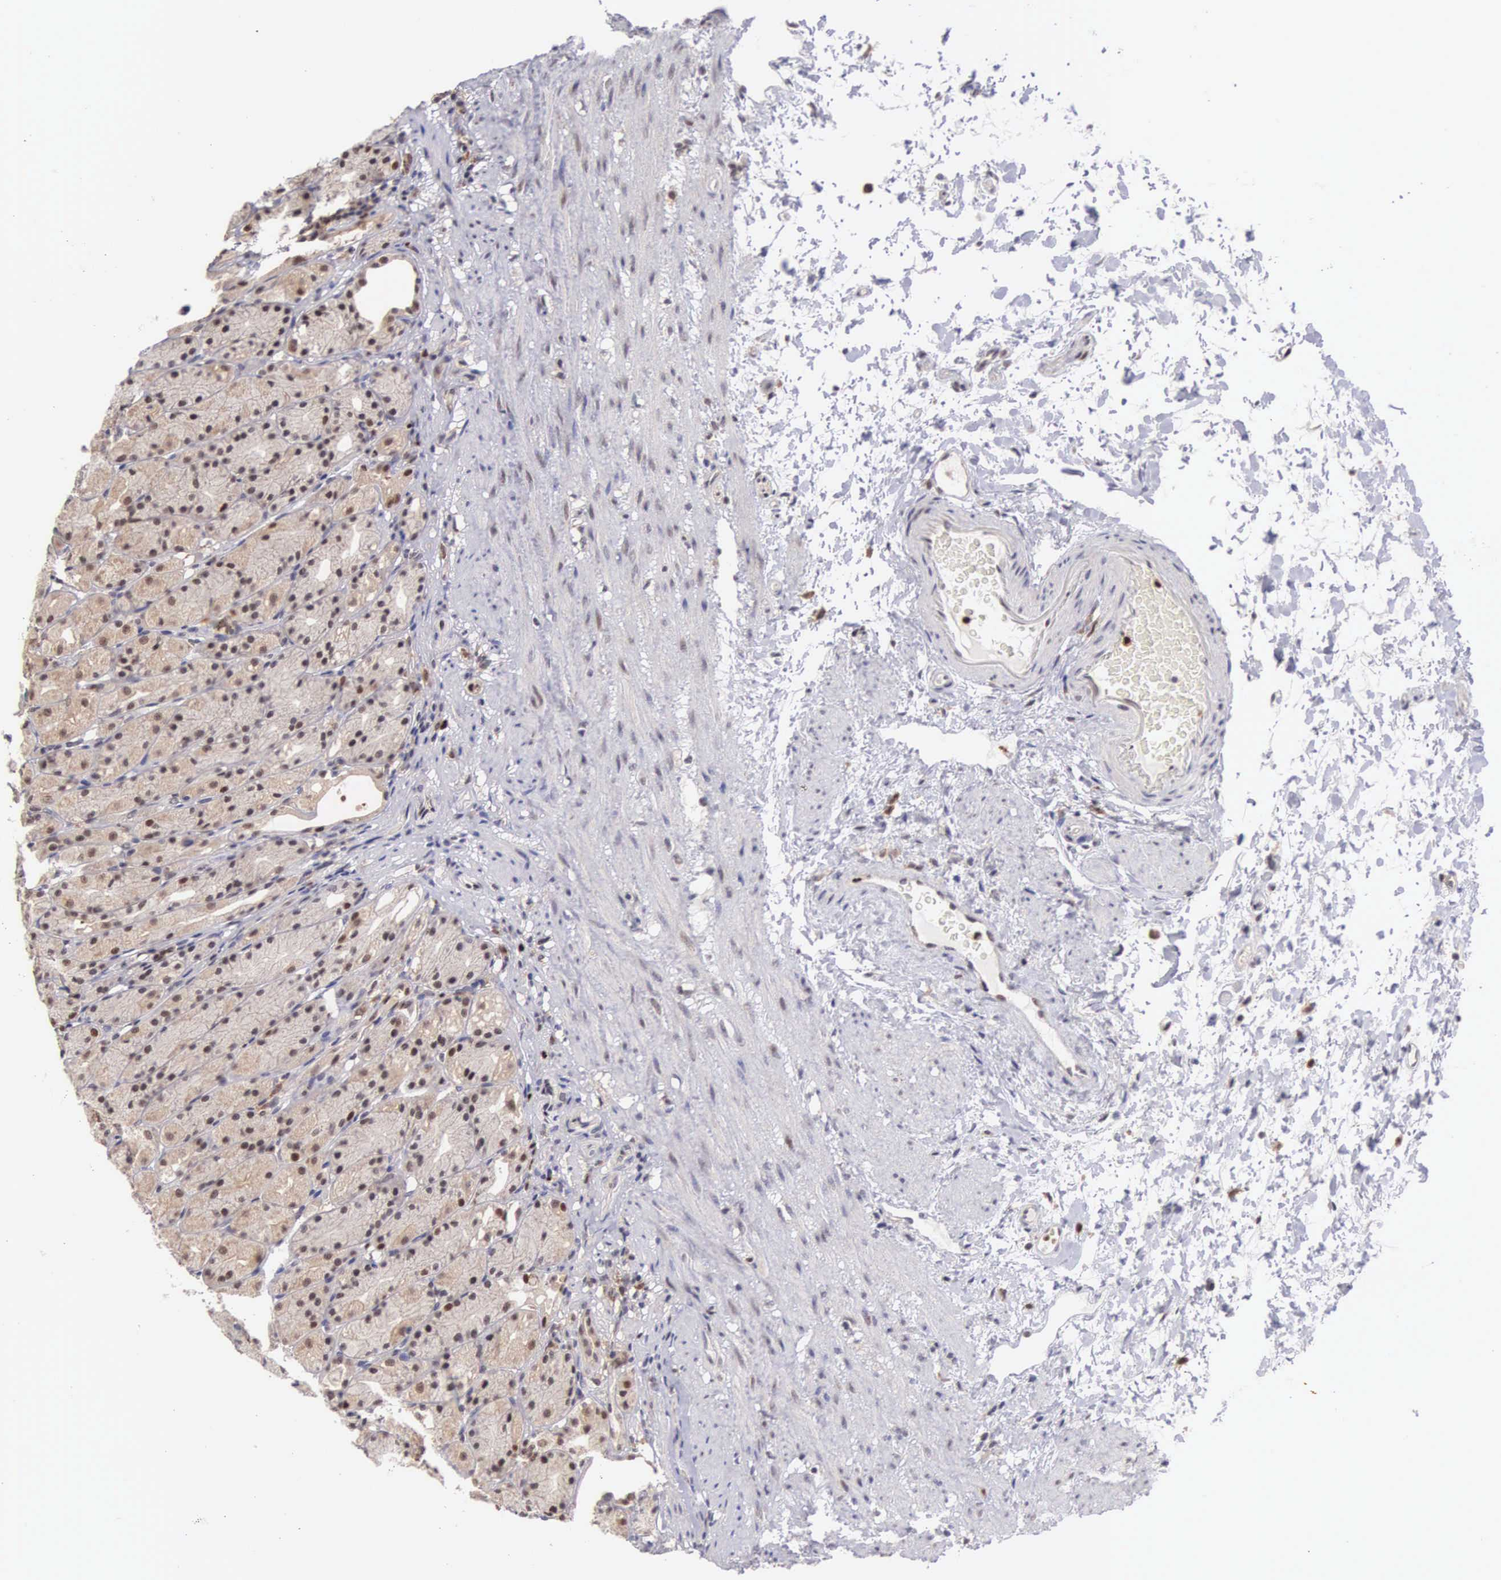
{"staining": {"intensity": "strong", "quantity": ">75%", "location": "cytoplasmic/membranous,nuclear"}, "tissue": "stomach", "cell_type": "Glandular cells", "image_type": "normal", "snomed": [{"axis": "morphology", "description": "Normal tissue, NOS"}, {"axis": "topography", "description": "Stomach, upper"}], "caption": "Protein expression analysis of normal stomach exhibits strong cytoplasmic/membranous,nuclear positivity in about >75% of glandular cells.", "gene": "GRK3", "patient": {"sex": "female", "age": 75}}